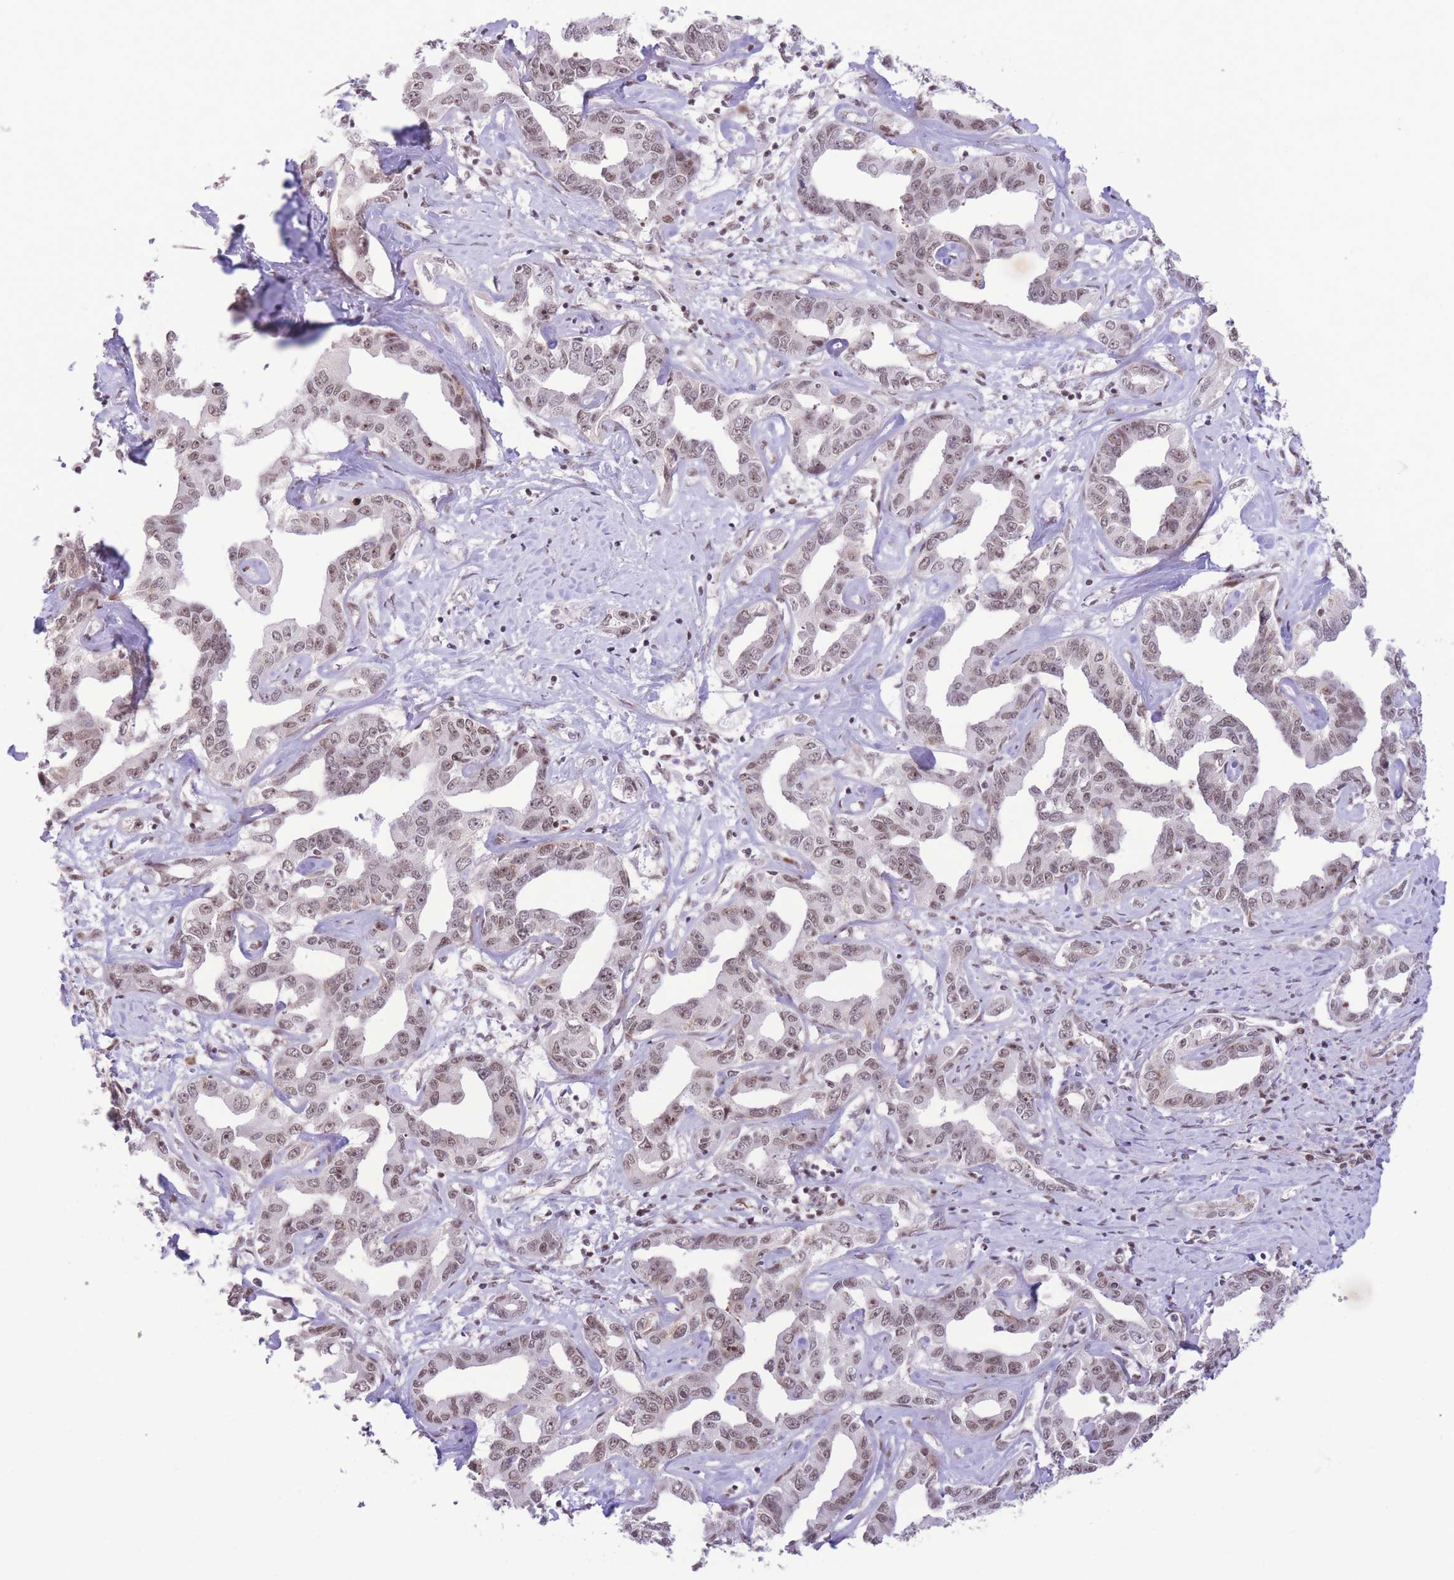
{"staining": {"intensity": "moderate", "quantity": ">75%", "location": "nuclear"}, "tissue": "liver cancer", "cell_type": "Tumor cells", "image_type": "cancer", "snomed": [{"axis": "morphology", "description": "Cholangiocarcinoma"}, {"axis": "topography", "description": "Liver"}], "caption": "An image of liver cancer (cholangiocarcinoma) stained for a protein demonstrates moderate nuclear brown staining in tumor cells.", "gene": "PCIF1", "patient": {"sex": "male", "age": 59}}